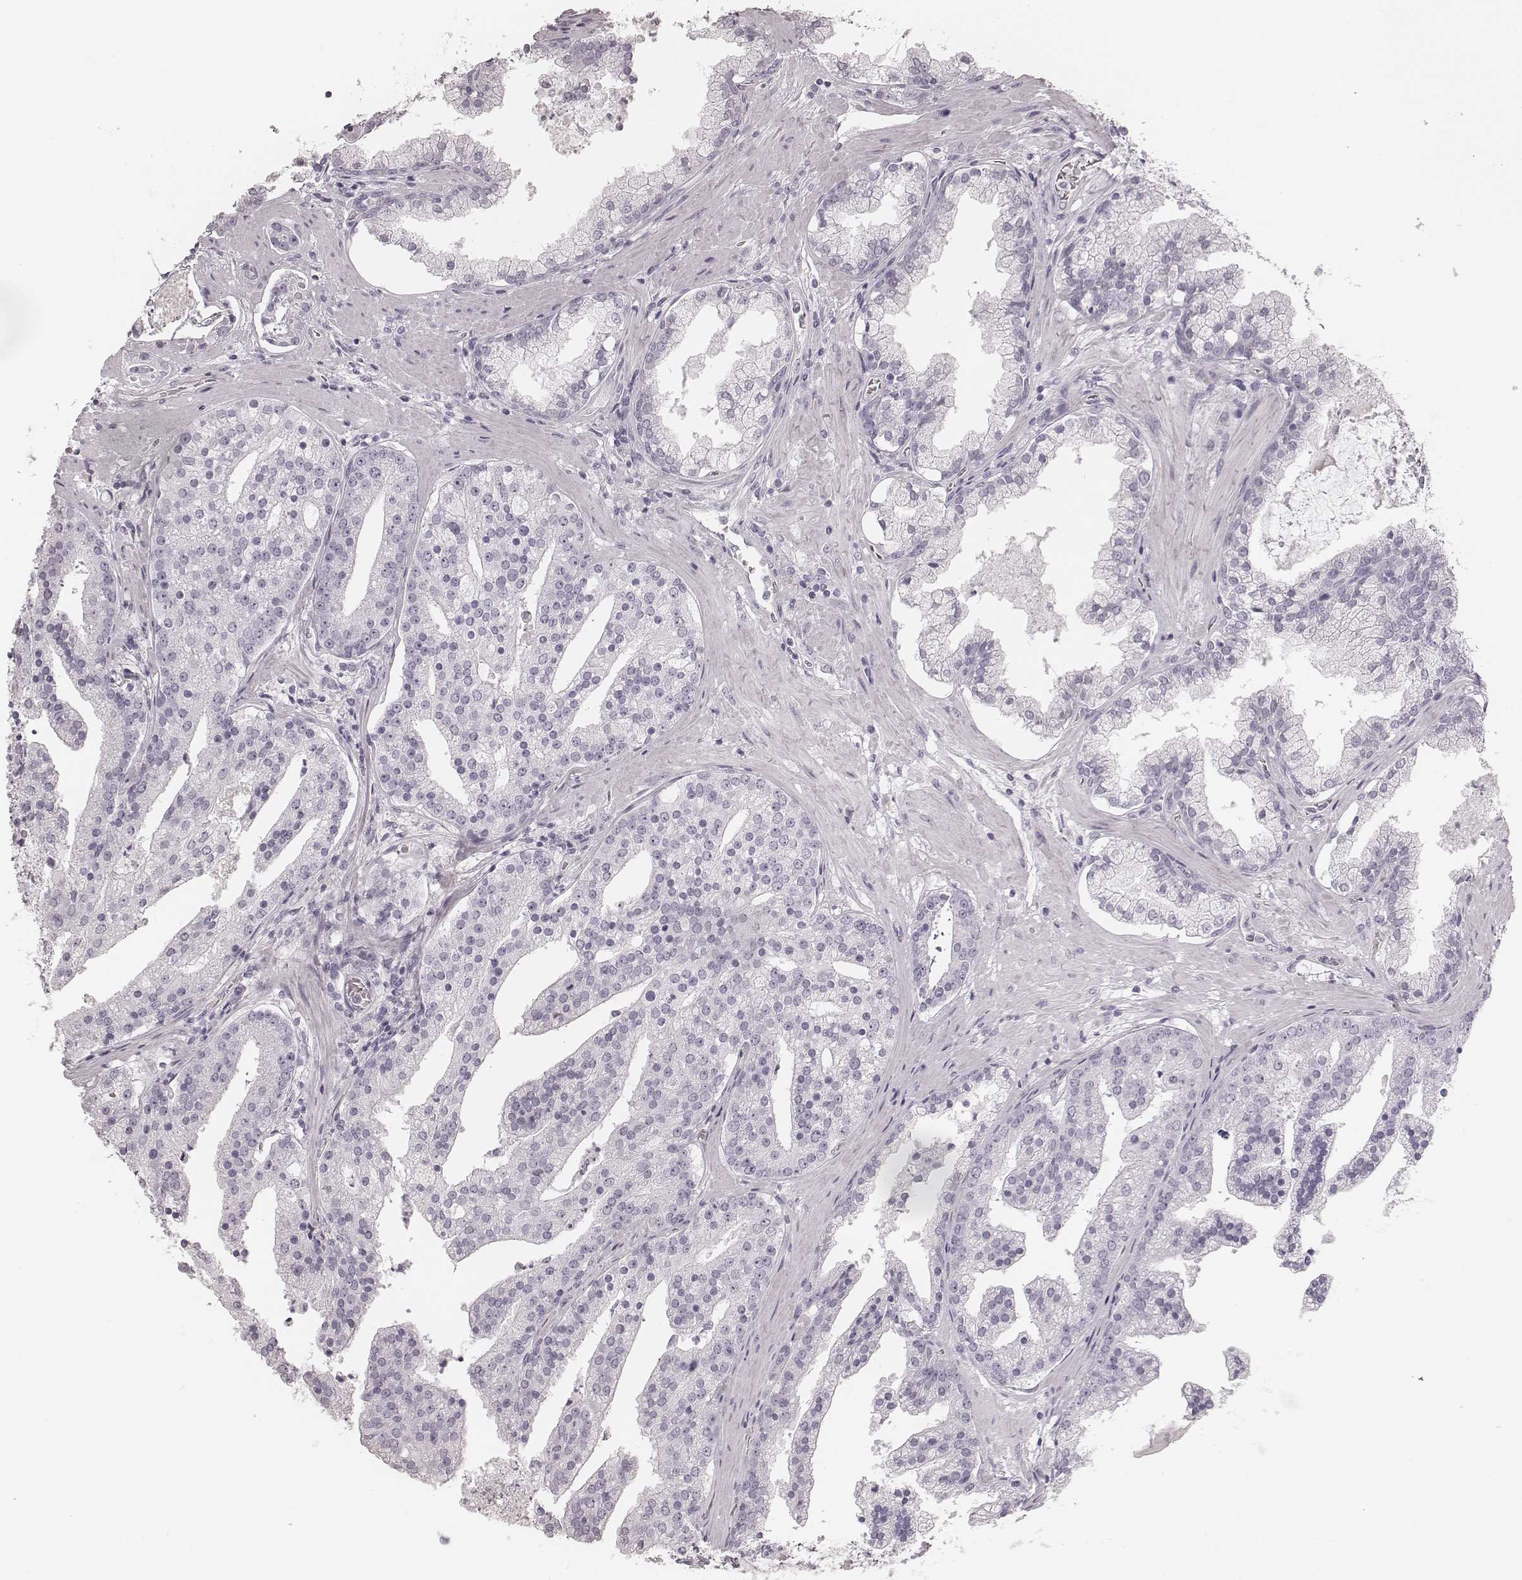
{"staining": {"intensity": "negative", "quantity": "none", "location": "none"}, "tissue": "prostate cancer", "cell_type": "Tumor cells", "image_type": "cancer", "snomed": [{"axis": "morphology", "description": "Adenocarcinoma, NOS"}, {"axis": "topography", "description": "Prostate and seminal vesicle, NOS"}, {"axis": "topography", "description": "Prostate"}], "caption": "Prostate cancer (adenocarcinoma) was stained to show a protein in brown. There is no significant positivity in tumor cells. Nuclei are stained in blue.", "gene": "MSX1", "patient": {"sex": "male", "age": 44}}